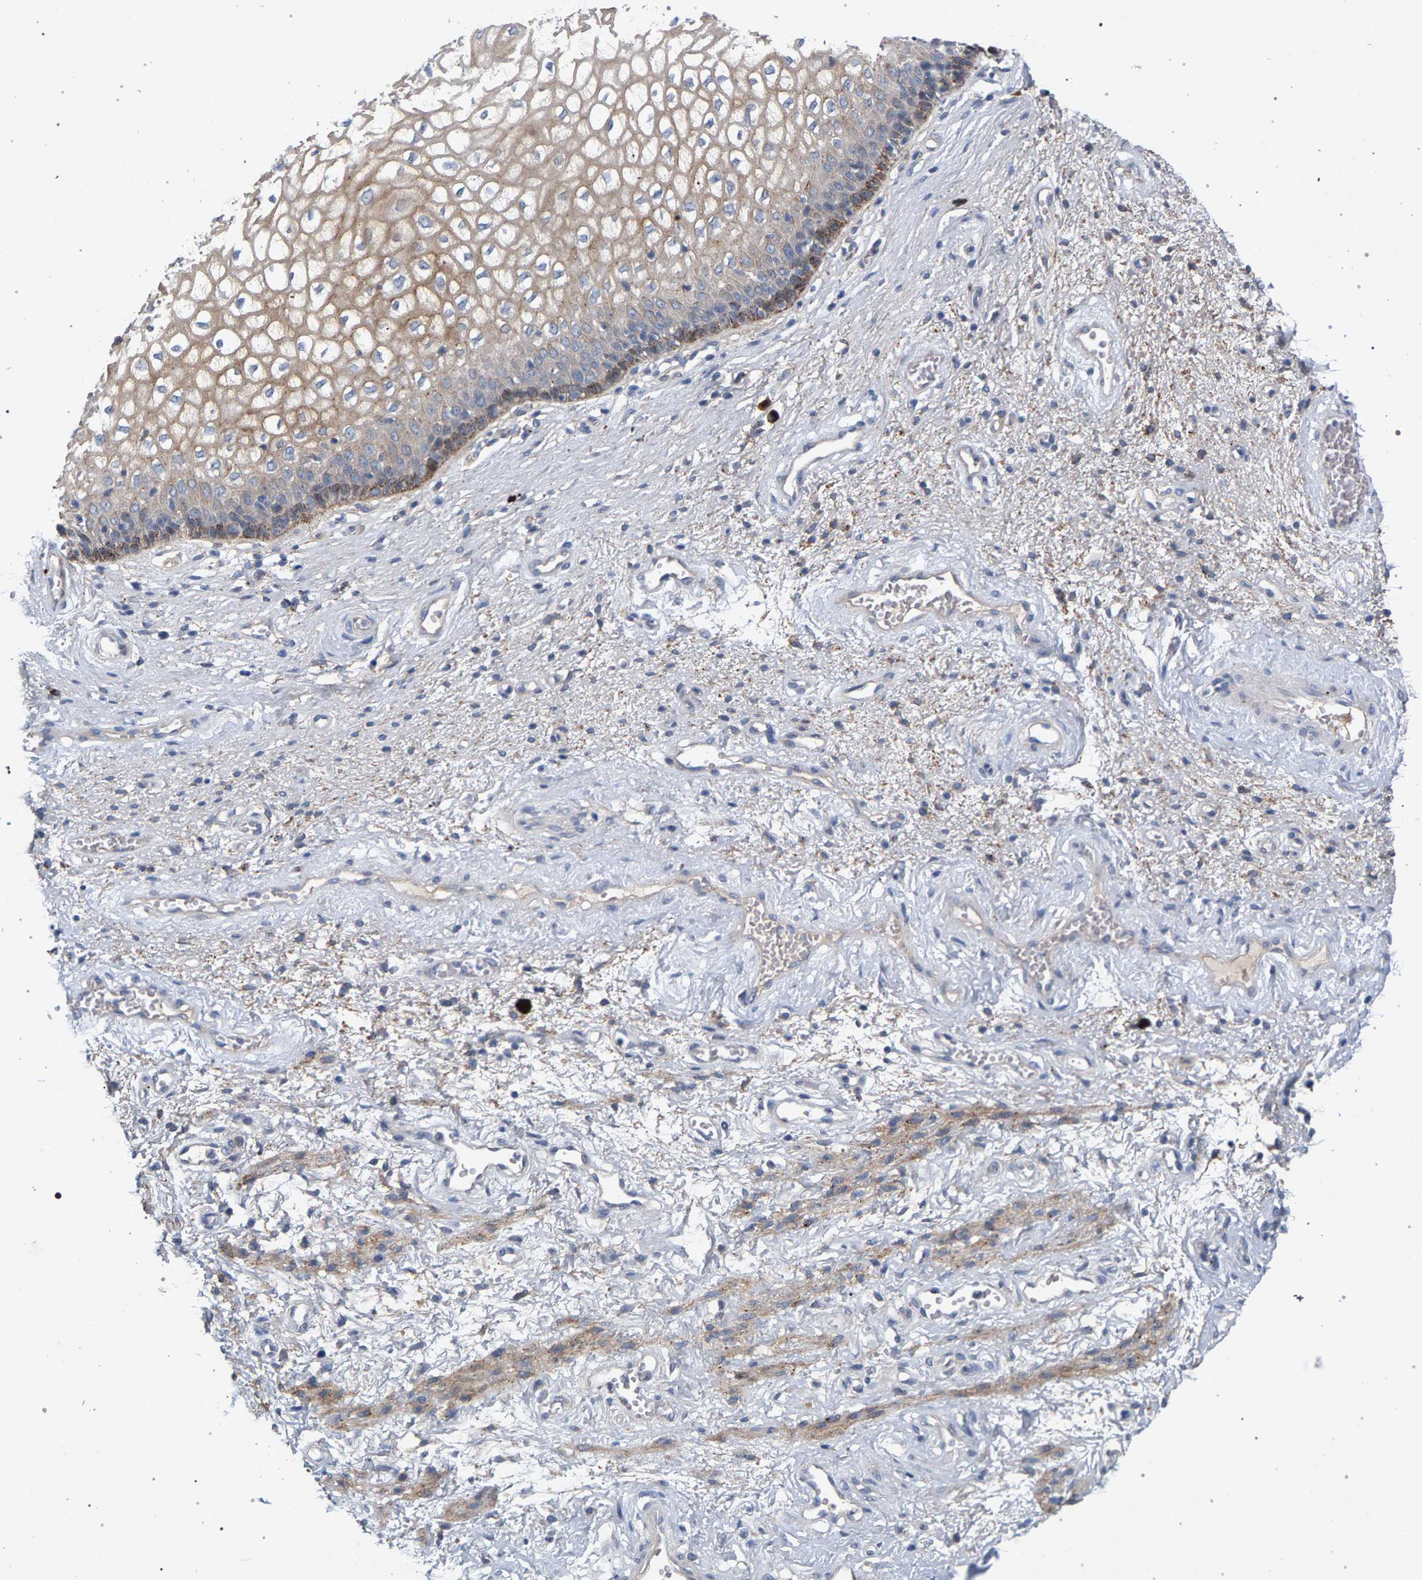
{"staining": {"intensity": "moderate", "quantity": ">75%", "location": "cytoplasmic/membranous"}, "tissue": "vagina", "cell_type": "Squamous epithelial cells", "image_type": "normal", "snomed": [{"axis": "morphology", "description": "Normal tissue, NOS"}, {"axis": "topography", "description": "Vagina"}], "caption": "Immunohistochemistry of unremarkable vagina shows medium levels of moderate cytoplasmic/membranous expression in approximately >75% of squamous epithelial cells. (DAB = brown stain, brightfield microscopy at high magnification).", "gene": "MAMDC2", "patient": {"sex": "female", "age": 34}}